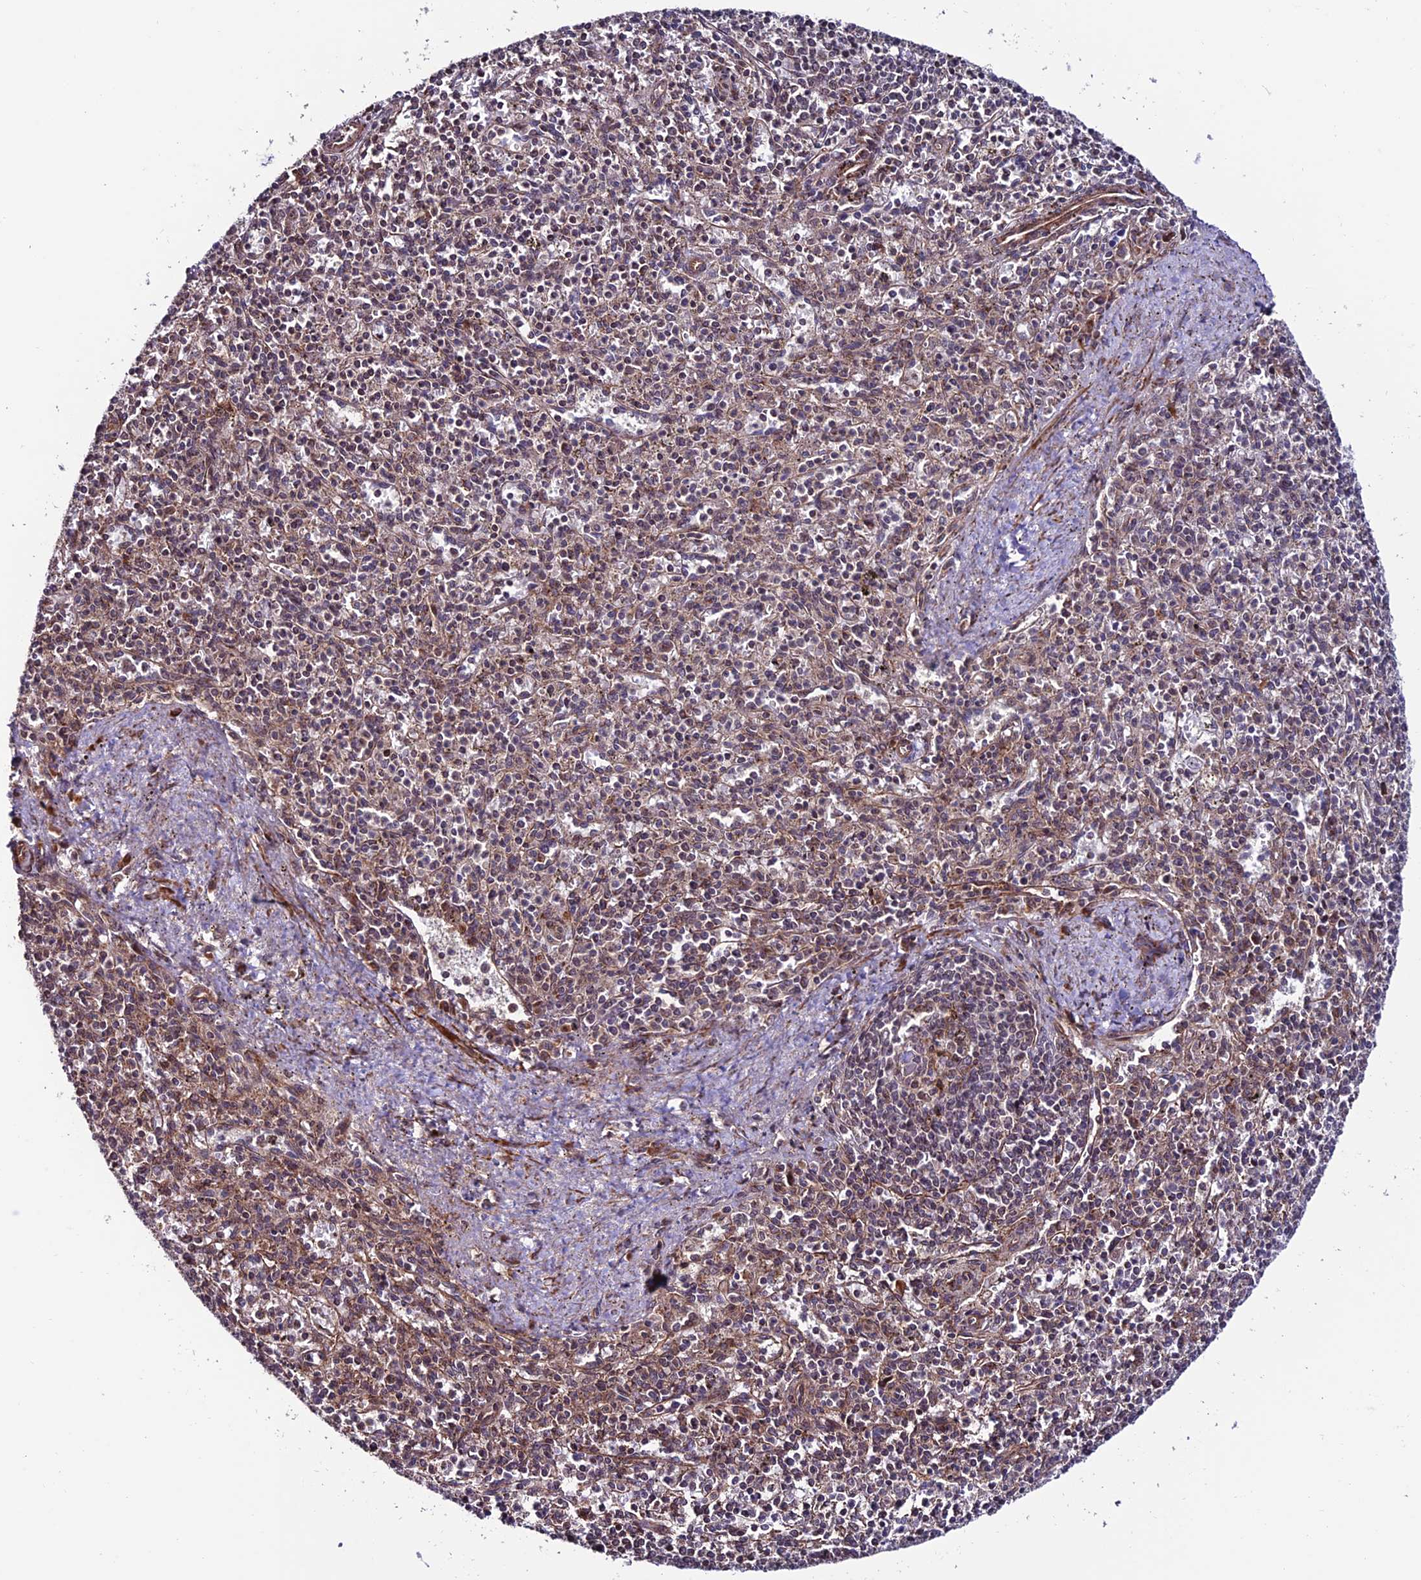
{"staining": {"intensity": "negative", "quantity": "none", "location": "none"}, "tissue": "spleen", "cell_type": "Cells in red pulp", "image_type": "normal", "snomed": [{"axis": "morphology", "description": "Normal tissue, NOS"}, {"axis": "topography", "description": "Spleen"}], "caption": "Photomicrograph shows no protein staining in cells in red pulp of normal spleen.", "gene": "TNIP3", "patient": {"sex": "male", "age": 72}}